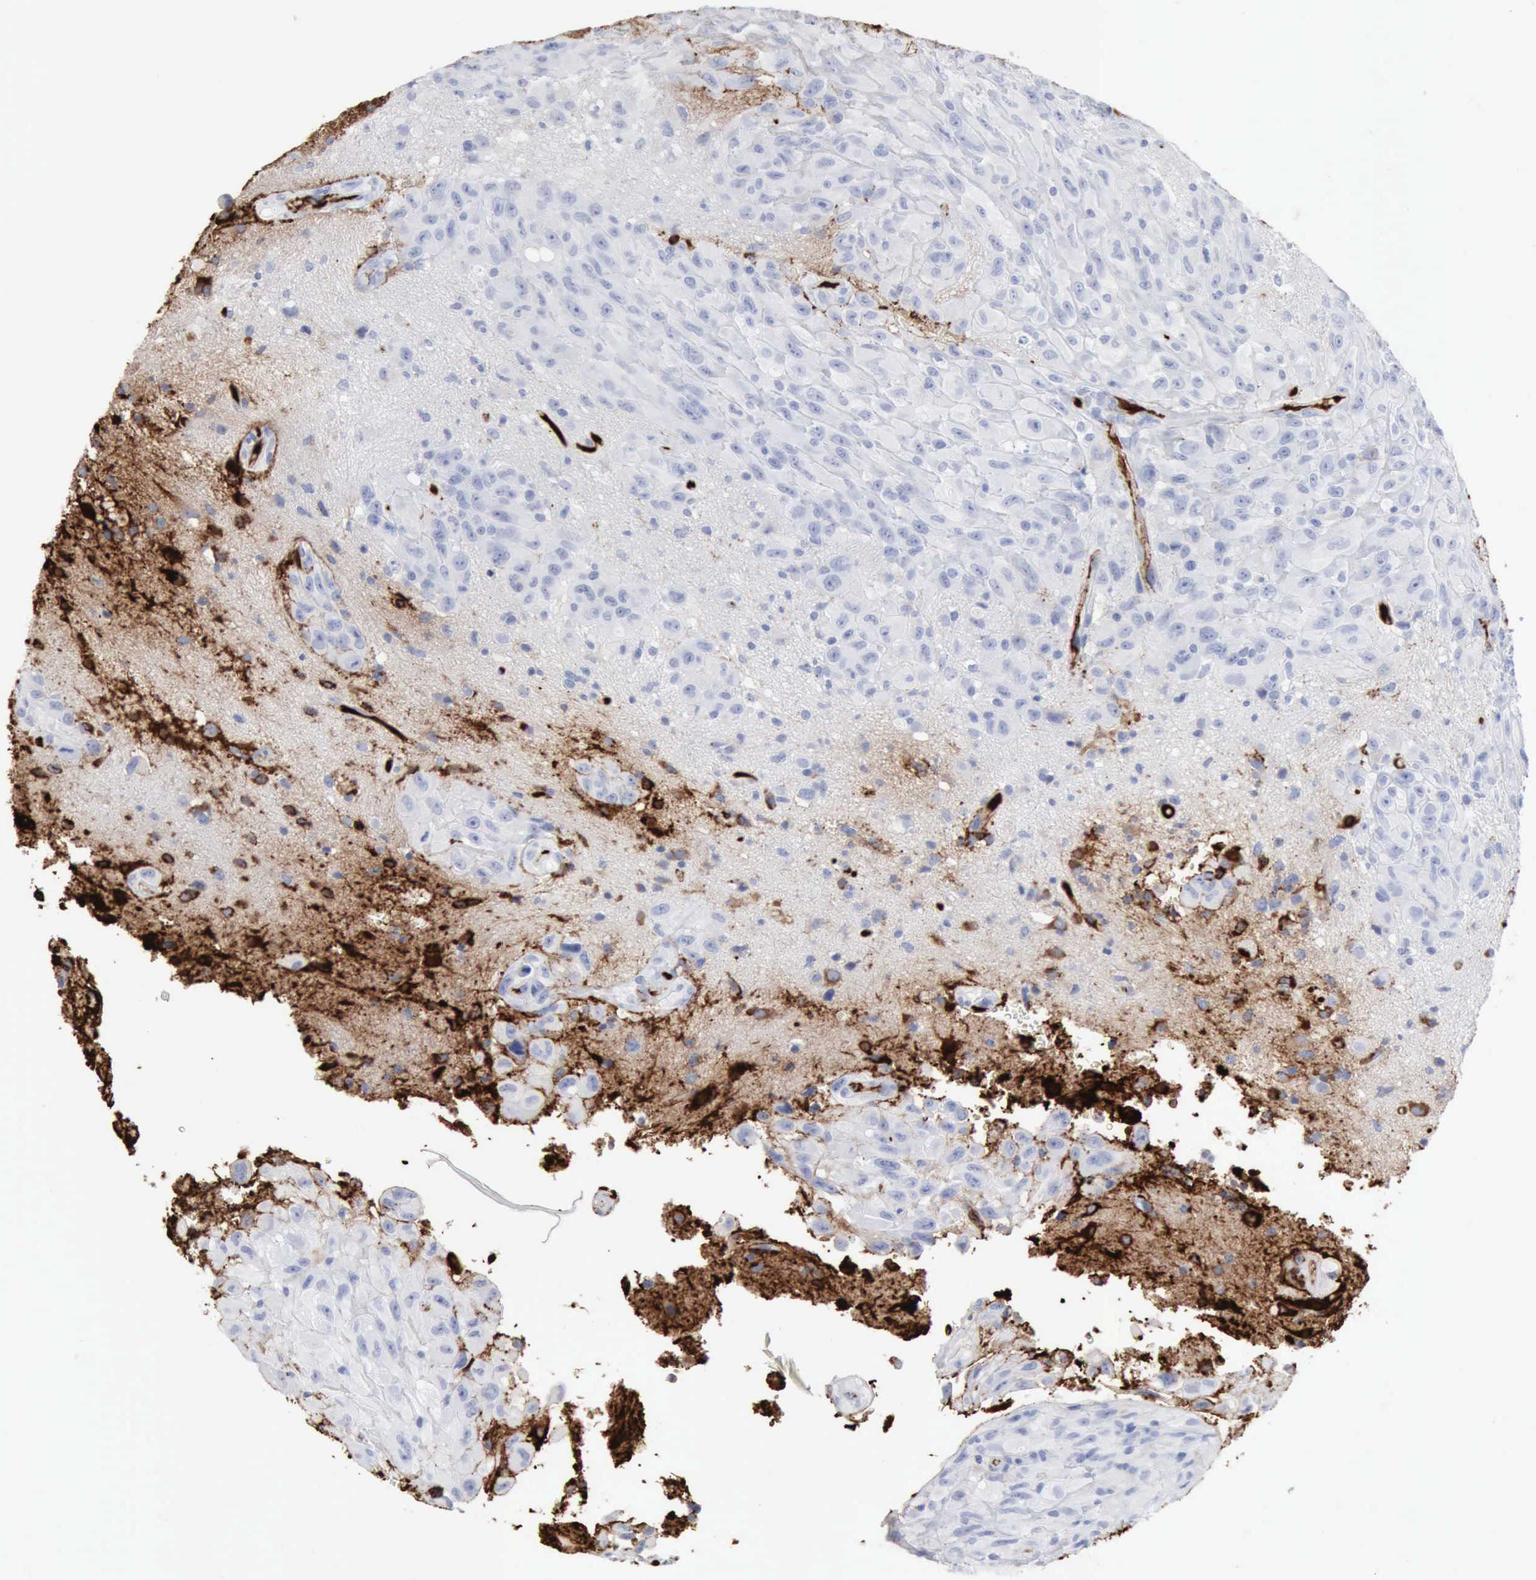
{"staining": {"intensity": "negative", "quantity": "none", "location": "none"}, "tissue": "glioma", "cell_type": "Tumor cells", "image_type": "cancer", "snomed": [{"axis": "morphology", "description": "Glioma, malignant, High grade"}, {"axis": "topography", "description": "Brain"}], "caption": "A photomicrograph of glioma stained for a protein exhibits no brown staining in tumor cells.", "gene": "C4BPA", "patient": {"sex": "male", "age": 48}}